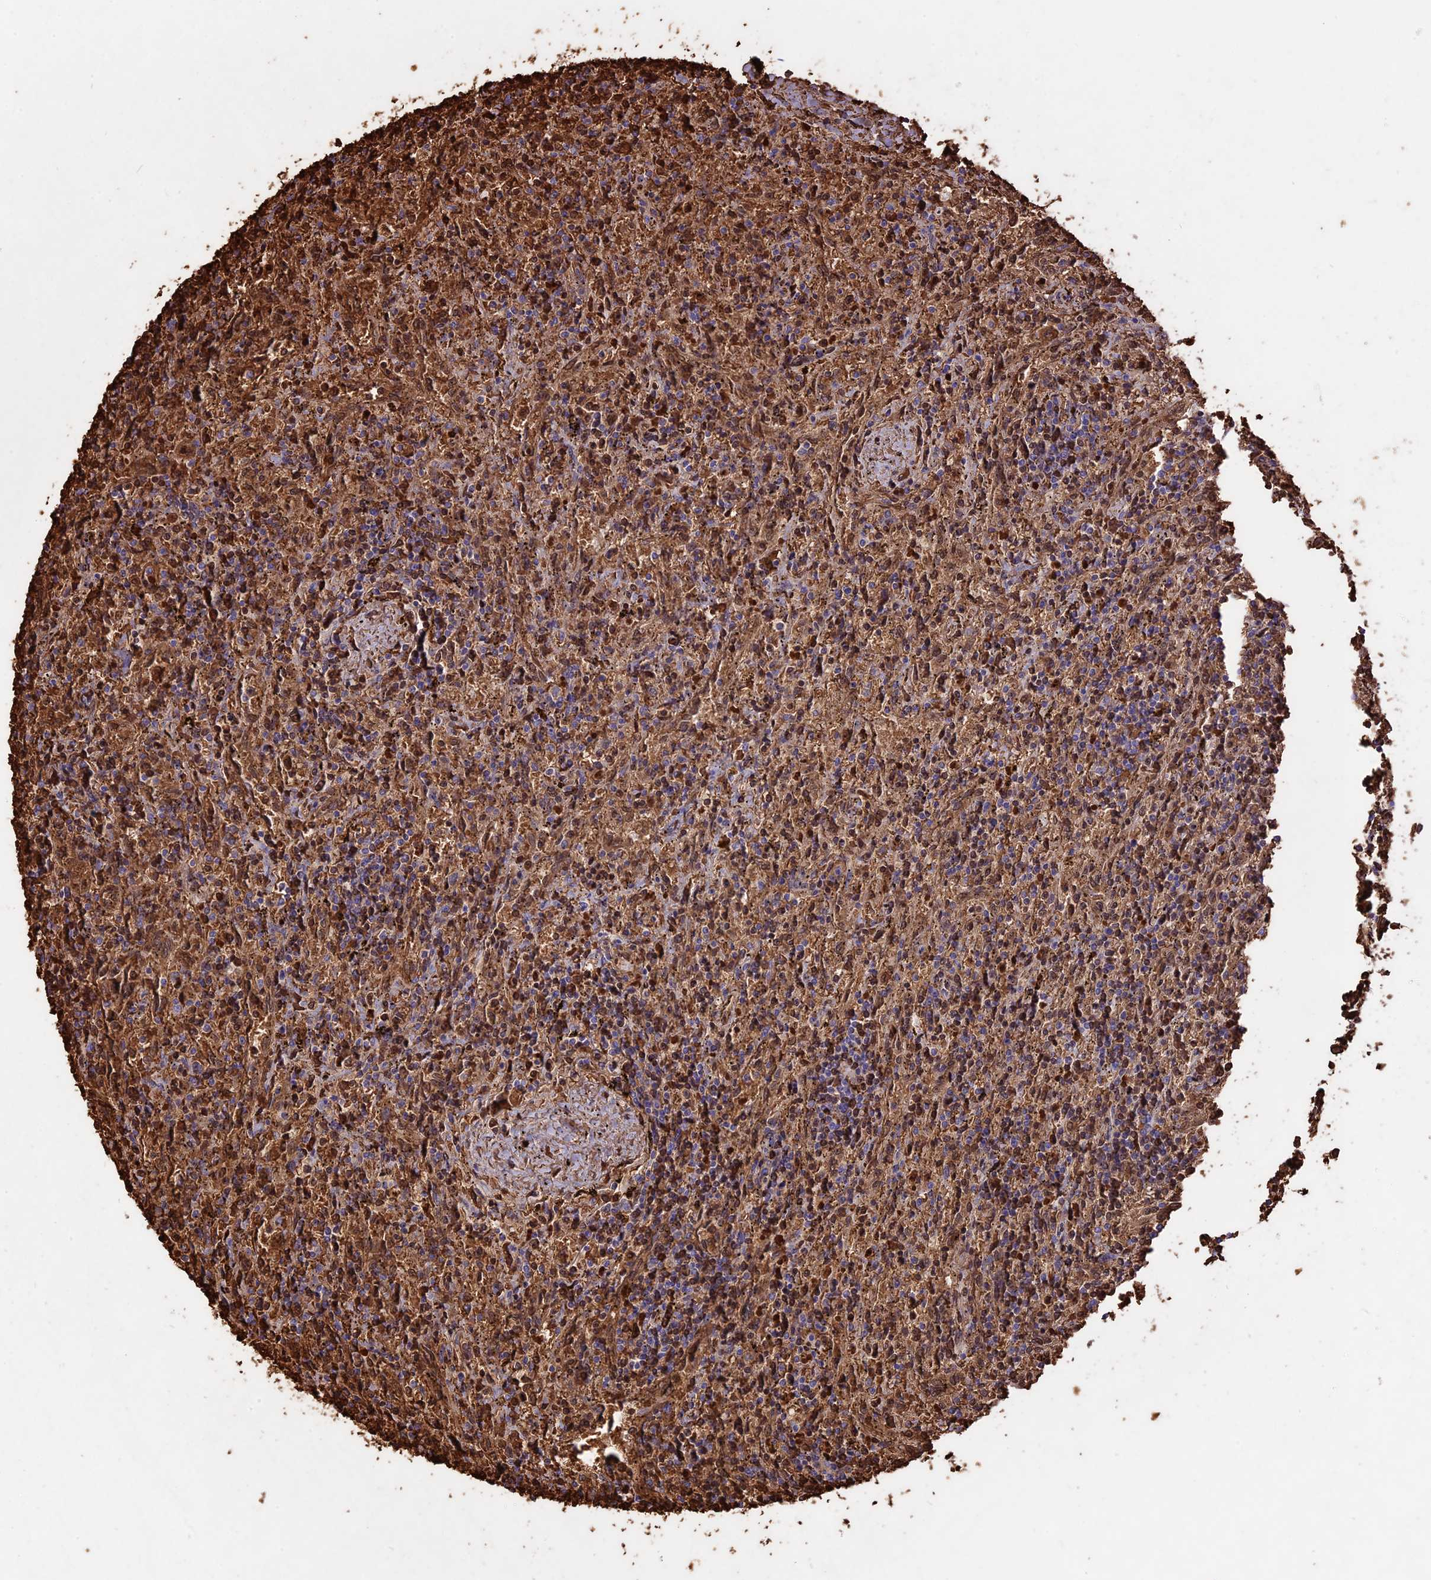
{"staining": {"intensity": "moderate", "quantity": ">75%", "location": "cytoplasmic/membranous"}, "tissue": "lymphoma", "cell_type": "Tumor cells", "image_type": "cancer", "snomed": [{"axis": "morphology", "description": "Malignant lymphoma, non-Hodgkin's type, Low grade"}, {"axis": "topography", "description": "Spleen"}], "caption": "About >75% of tumor cells in human malignant lymphoma, non-Hodgkin's type (low-grade) exhibit moderate cytoplasmic/membranous protein positivity as visualized by brown immunohistochemical staining.", "gene": "TTC4", "patient": {"sex": "male", "age": 76}}